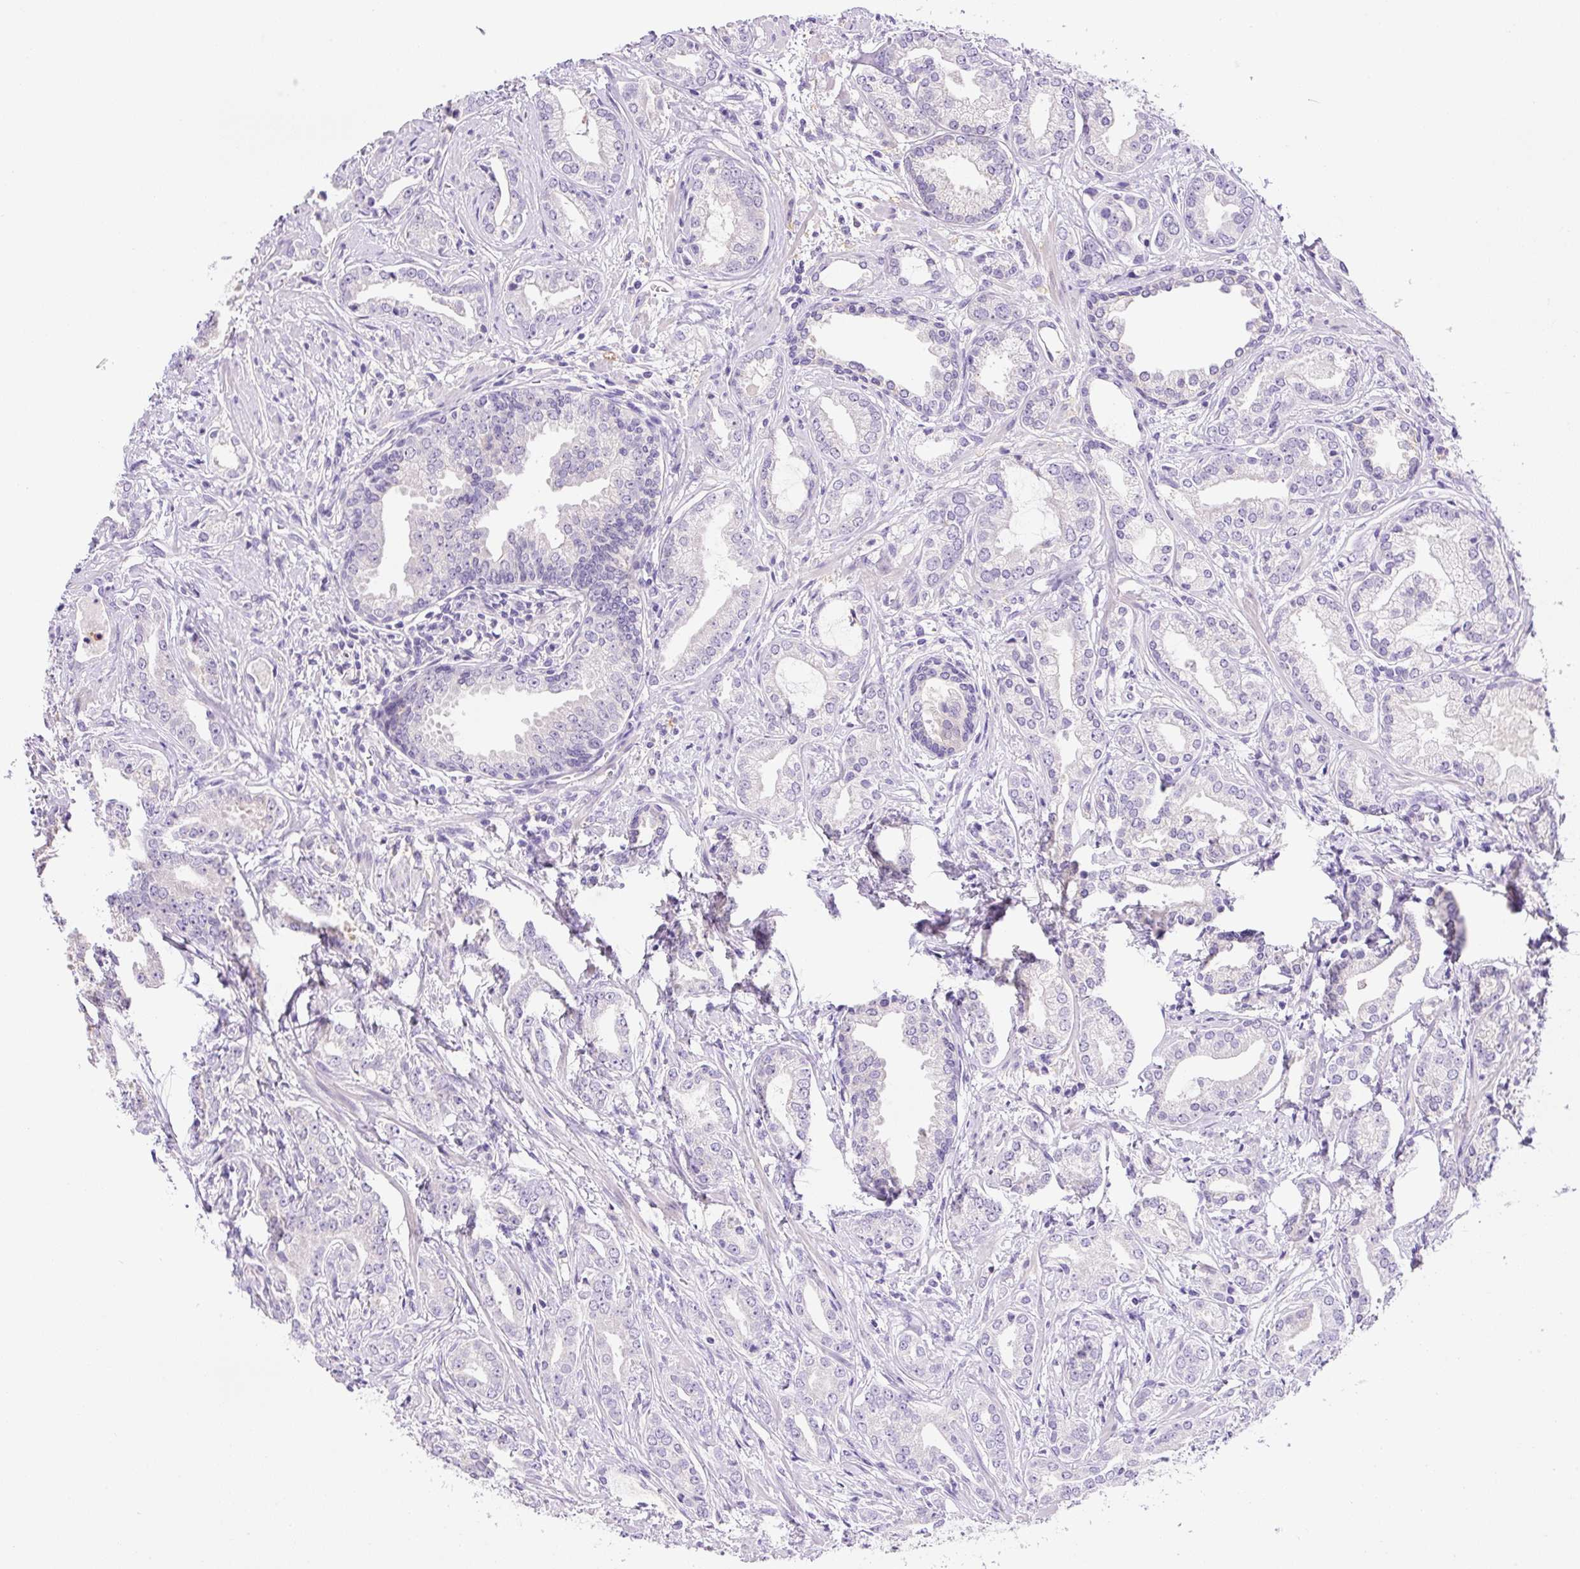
{"staining": {"intensity": "negative", "quantity": "none", "location": "none"}, "tissue": "prostate cancer", "cell_type": "Tumor cells", "image_type": "cancer", "snomed": [{"axis": "morphology", "description": "Adenocarcinoma, Medium grade"}, {"axis": "topography", "description": "Prostate"}], "caption": "Tumor cells show no significant positivity in prostate medium-grade adenocarcinoma.", "gene": "NDST3", "patient": {"sex": "male", "age": 57}}